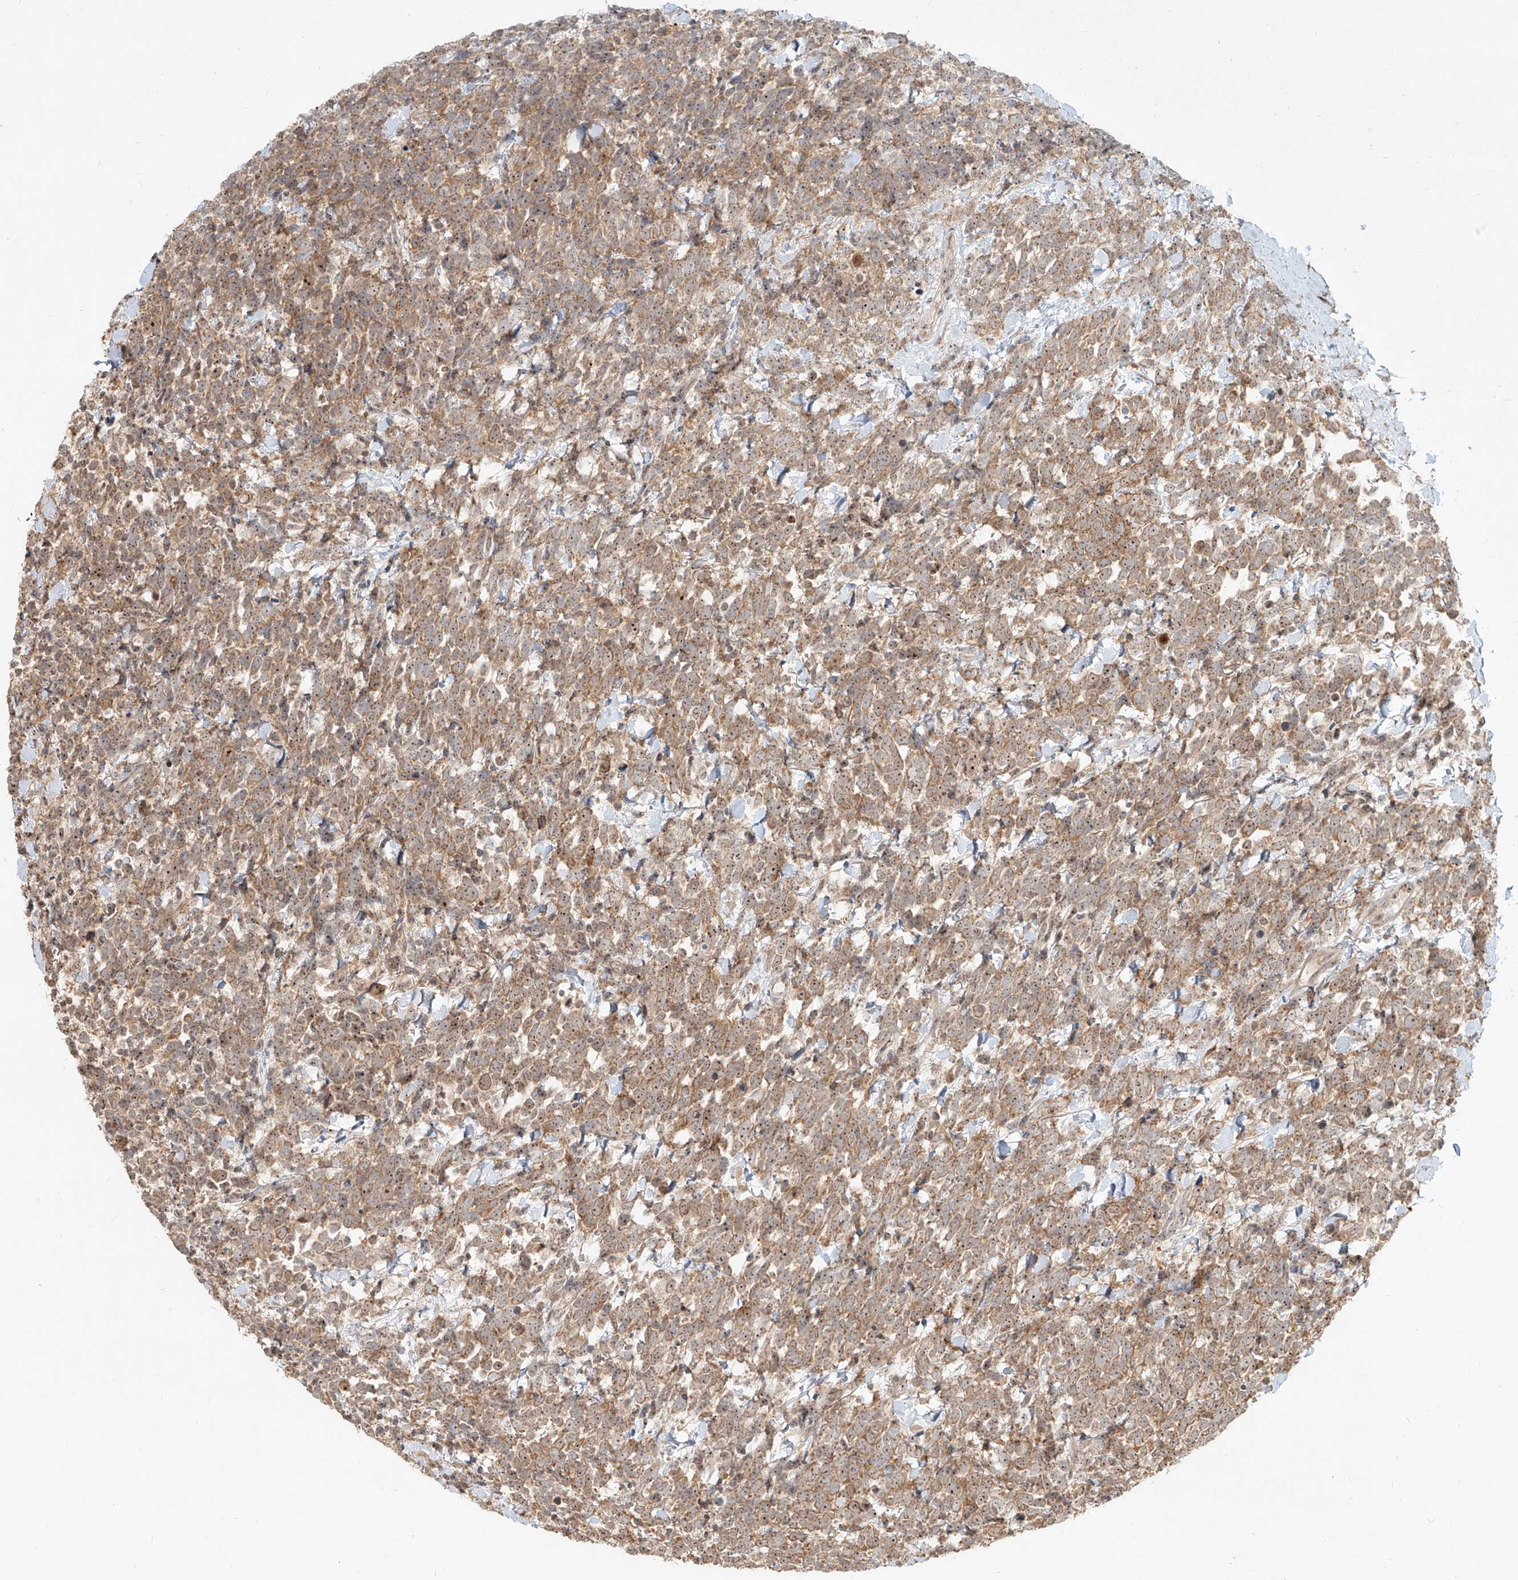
{"staining": {"intensity": "moderate", "quantity": ">75%", "location": "cytoplasmic/membranous,nuclear"}, "tissue": "urothelial cancer", "cell_type": "Tumor cells", "image_type": "cancer", "snomed": [{"axis": "morphology", "description": "Urothelial carcinoma, High grade"}, {"axis": "topography", "description": "Urinary bladder"}], "caption": "The histopathology image shows a brown stain indicating the presence of a protein in the cytoplasmic/membranous and nuclear of tumor cells in urothelial carcinoma (high-grade). (IHC, brightfield microscopy, high magnification).", "gene": "BYSL", "patient": {"sex": "female", "age": 82}}